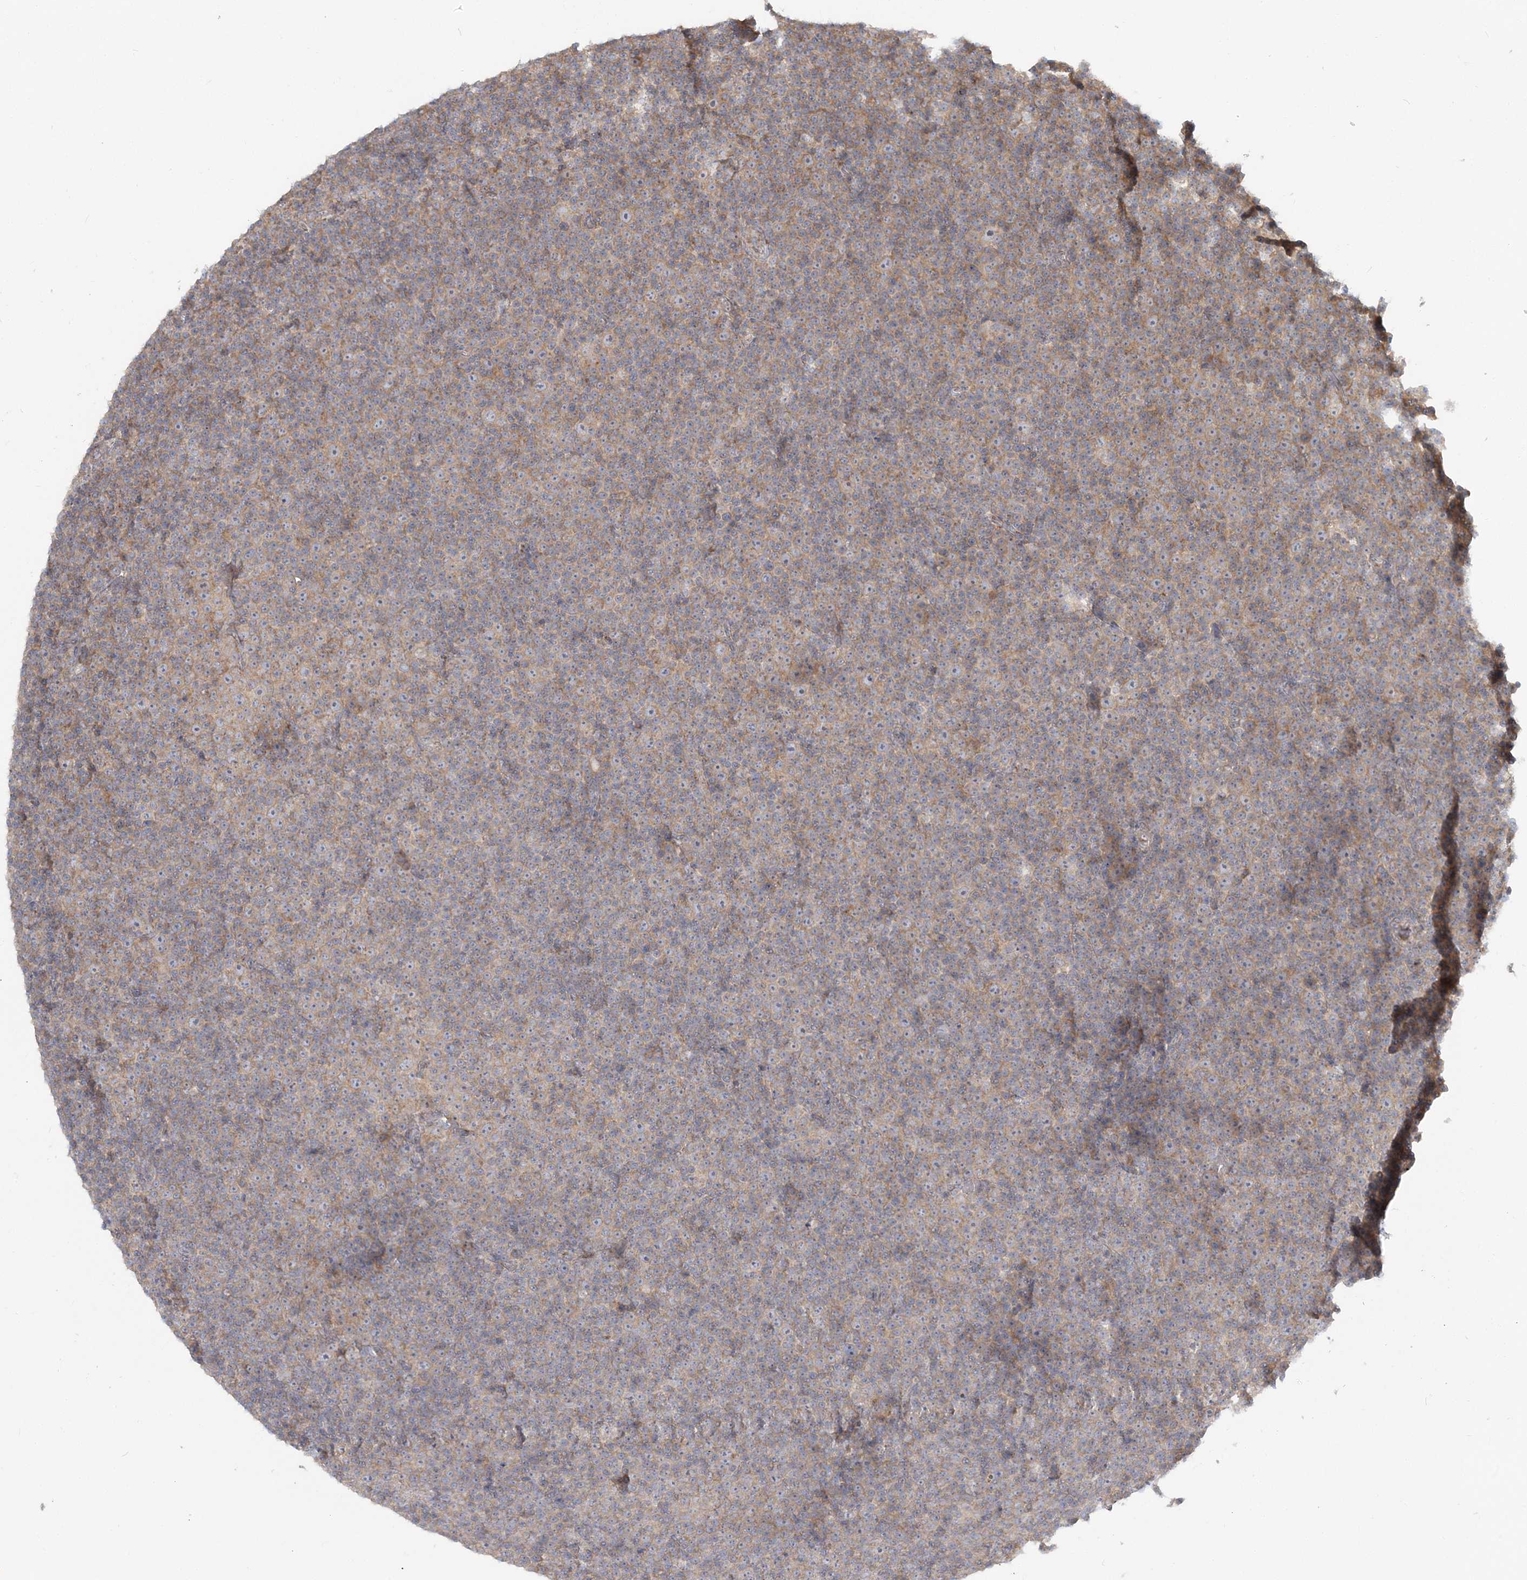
{"staining": {"intensity": "weak", "quantity": "25%-75%", "location": "cytoplasmic/membranous"}, "tissue": "lymphoma", "cell_type": "Tumor cells", "image_type": "cancer", "snomed": [{"axis": "morphology", "description": "Malignant lymphoma, non-Hodgkin's type, Low grade"}, {"axis": "topography", "description": "Lymph node"}], "caption": "Immunohistochemistry (IHC) of lymphoma shows low levels of weak cytoplasmic/membranous expression in about 25%-75% of tumor cells. Immunohistochemistry (IHC) stains the protein of interest in brown and the nuclei are stained blue.", "gene": "AP1AR", "patient": {"sex": "female", "age": 67}}